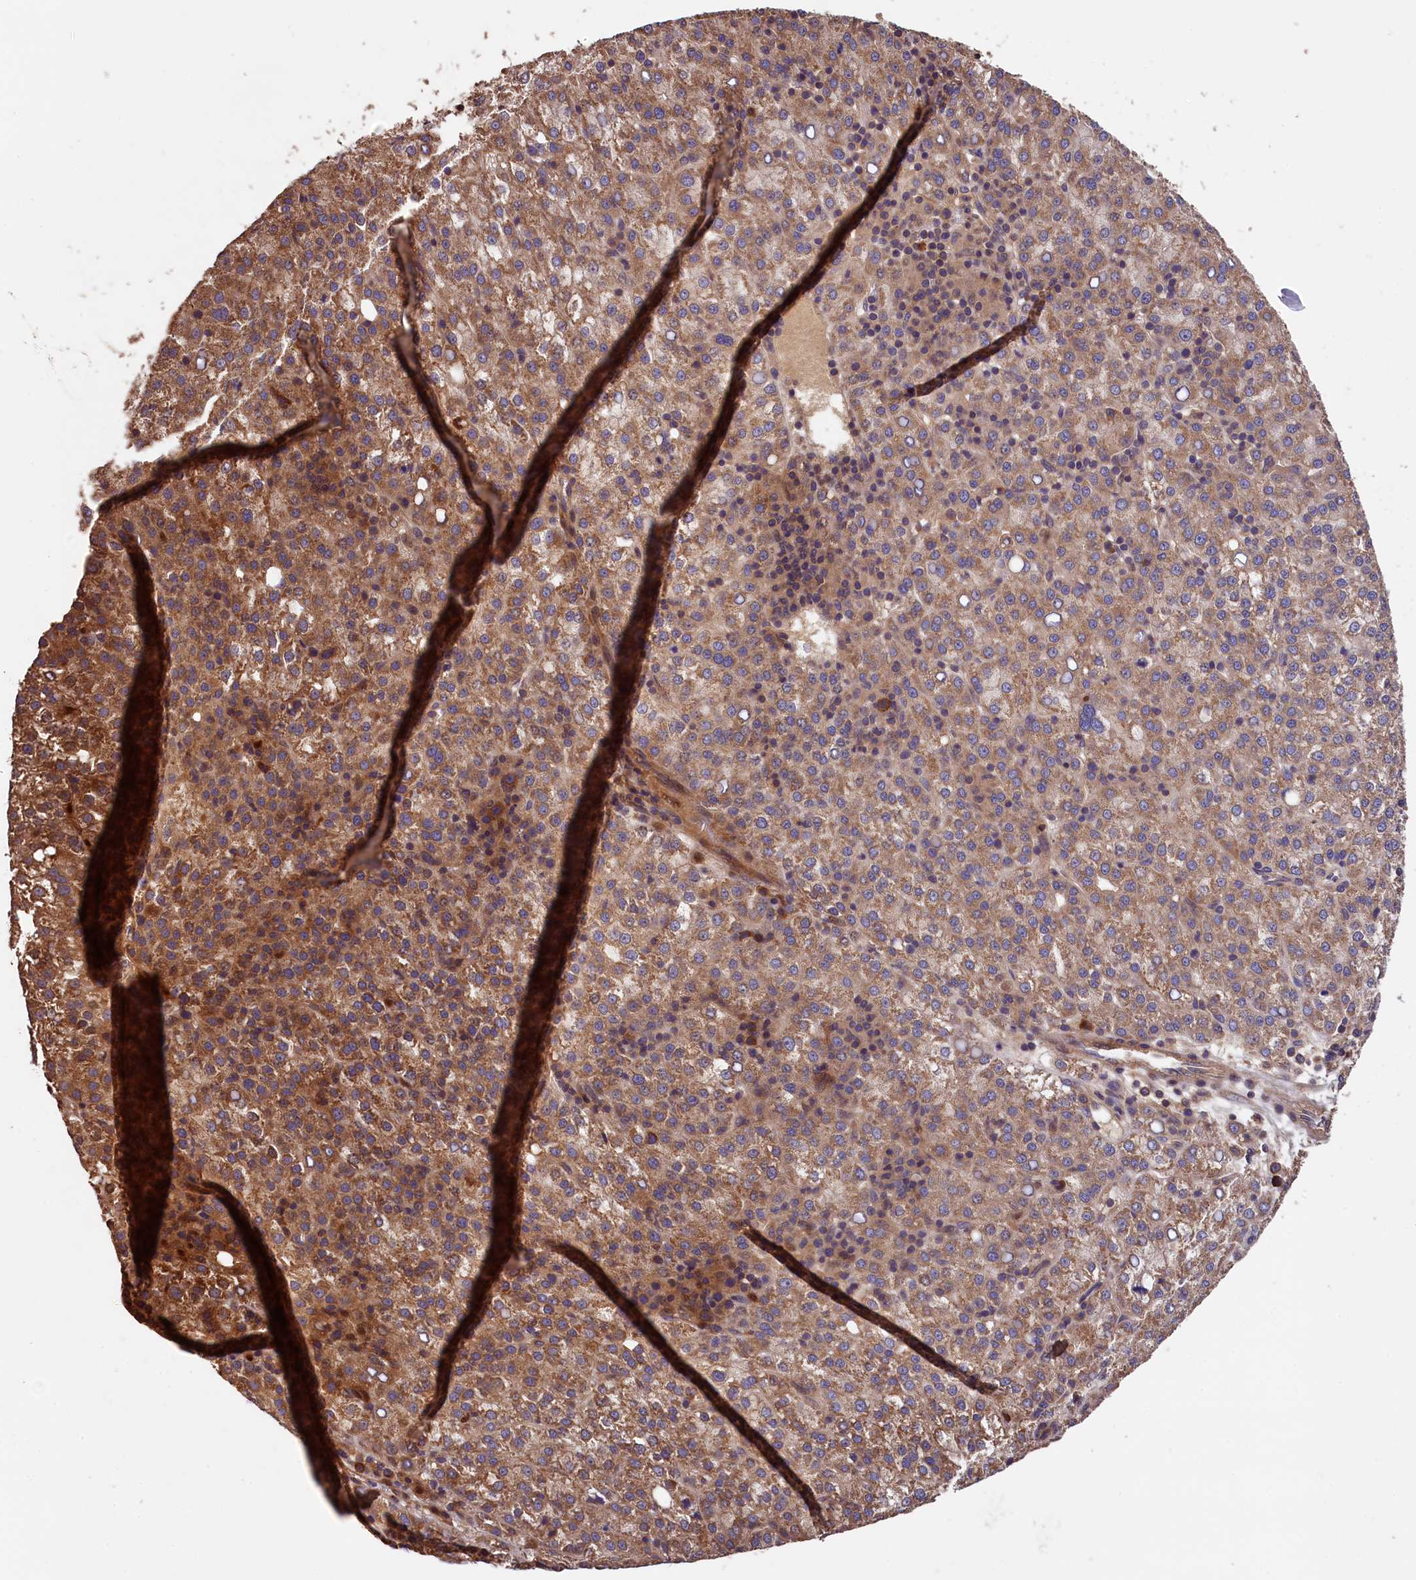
{"staining": {"intensity": "moderate", "quantity": ">75%", "location": "cytoplasmic/membranous"}, "tissue": "liver cancer", "cell_type": "Tumor cells", "image_type": "cancer", "snomed": [{"axis": "morphology", "description": "Carcinoma, Hepatocellular, NOS"}, {"axis": "topography", "description": "Liver"}], "caption": "This histopathology image demonstrates immunohistochemistry staining of human hepatocellular carcinoma (liver), with medium moderate cytoplasmic/membranous positivity in about >75% of tumor cells.", "gene": "KLC2", "patient": {"sex": "female", "age": 58}}